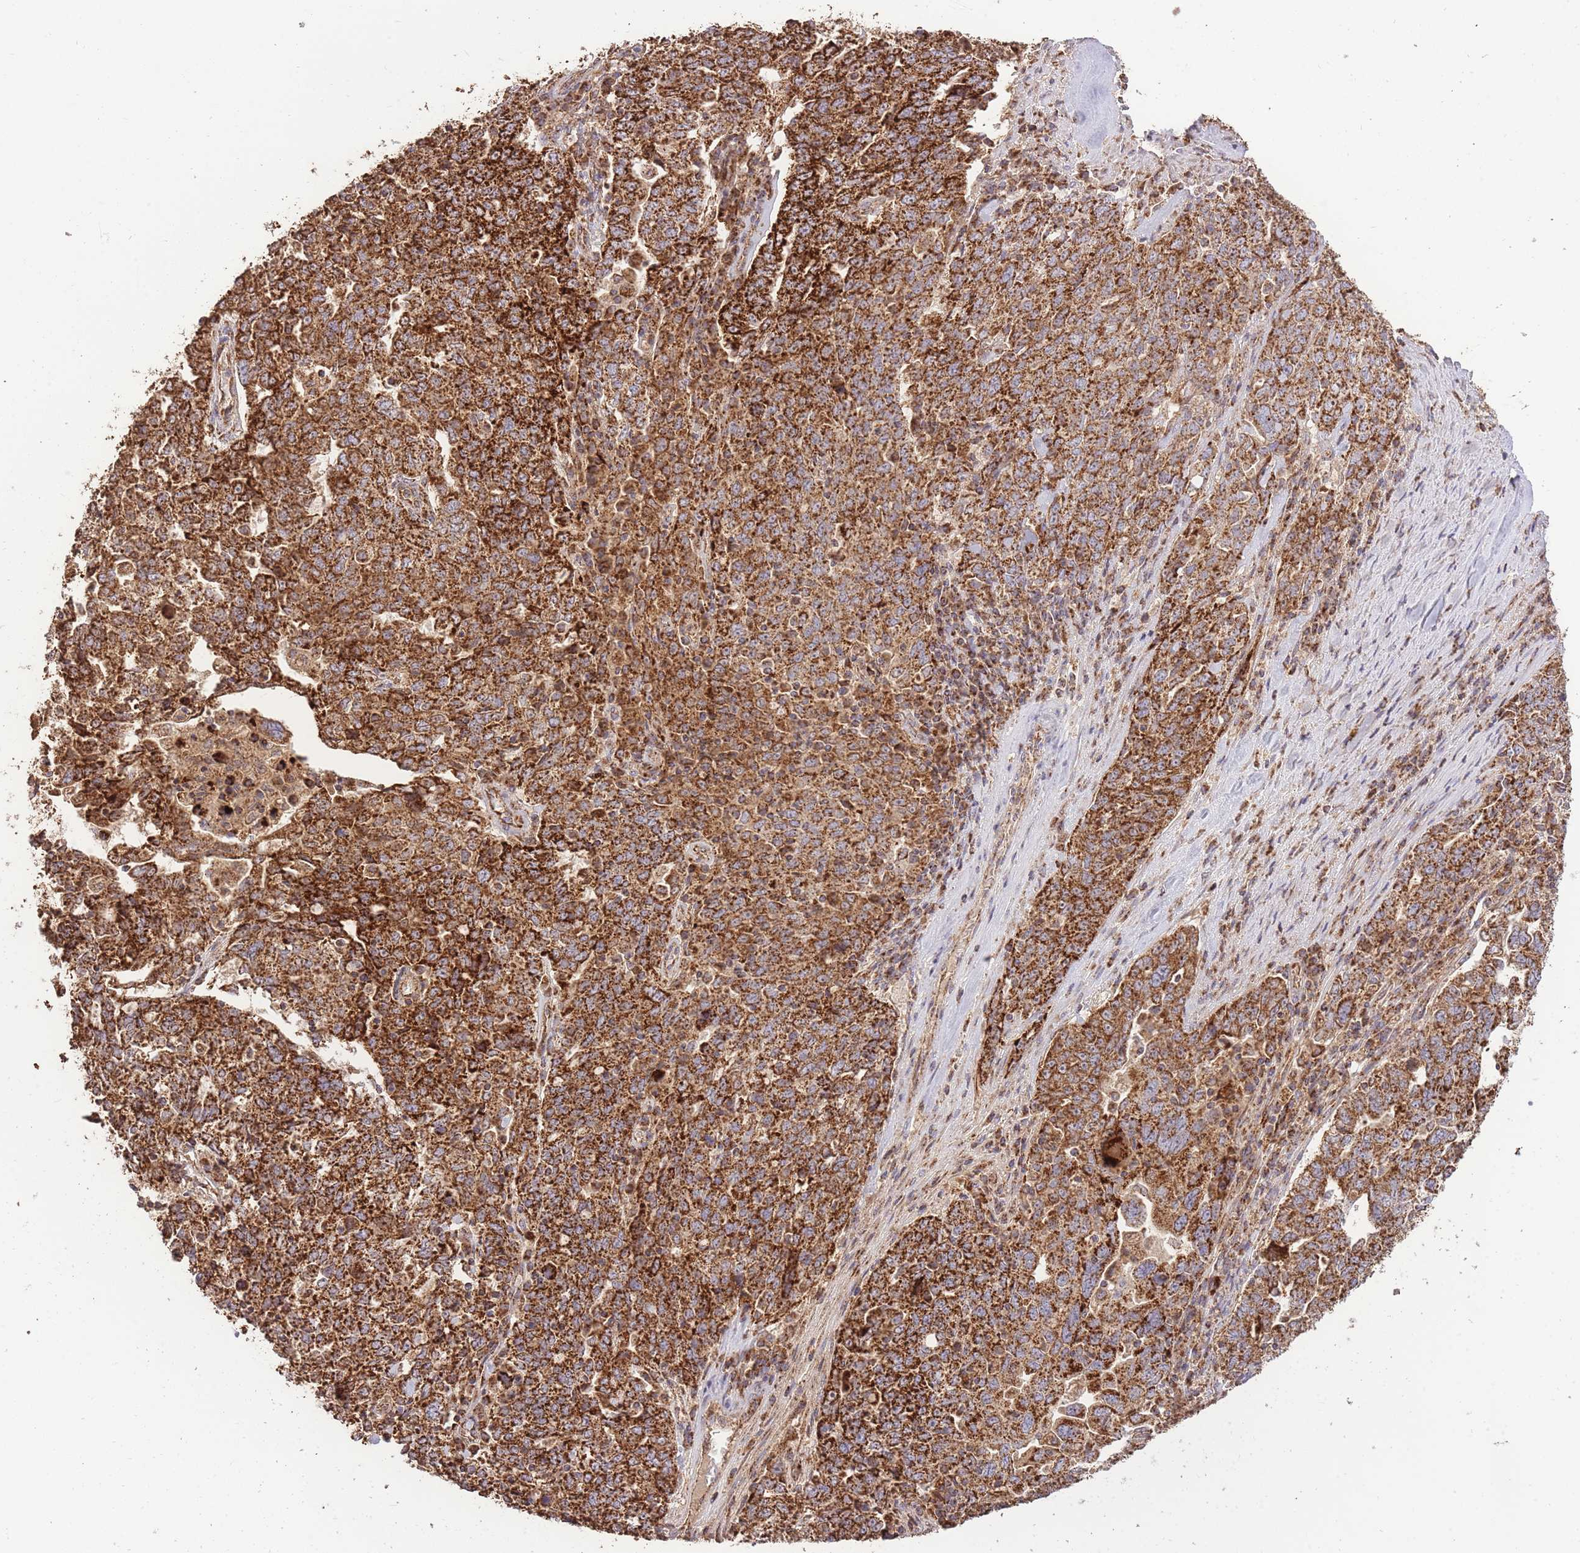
{"staining": {"intensity": "strong", "quantity": ">75%", "location": "cytoplasmic/membranous"}, "tissue": "ovarian cancer", "cell_type": "Tumor cells", "image_type": "cancer", "snomed": [{"axis": "morphology", "description": "Carcinoma, endometroid"}, {"axis": "topography", "description": "Ovary"}], "caption": "The histopathology image reveals staining of ovarian endometroid carcinoma, revealing strong cytoplasmic/membranous protein staining (brown color) within tumor cells. The protein is shown in brown color, while the nuclei are stained blue.", "gene": "PREP", "patient": {"sex": "female", "age": 62}}